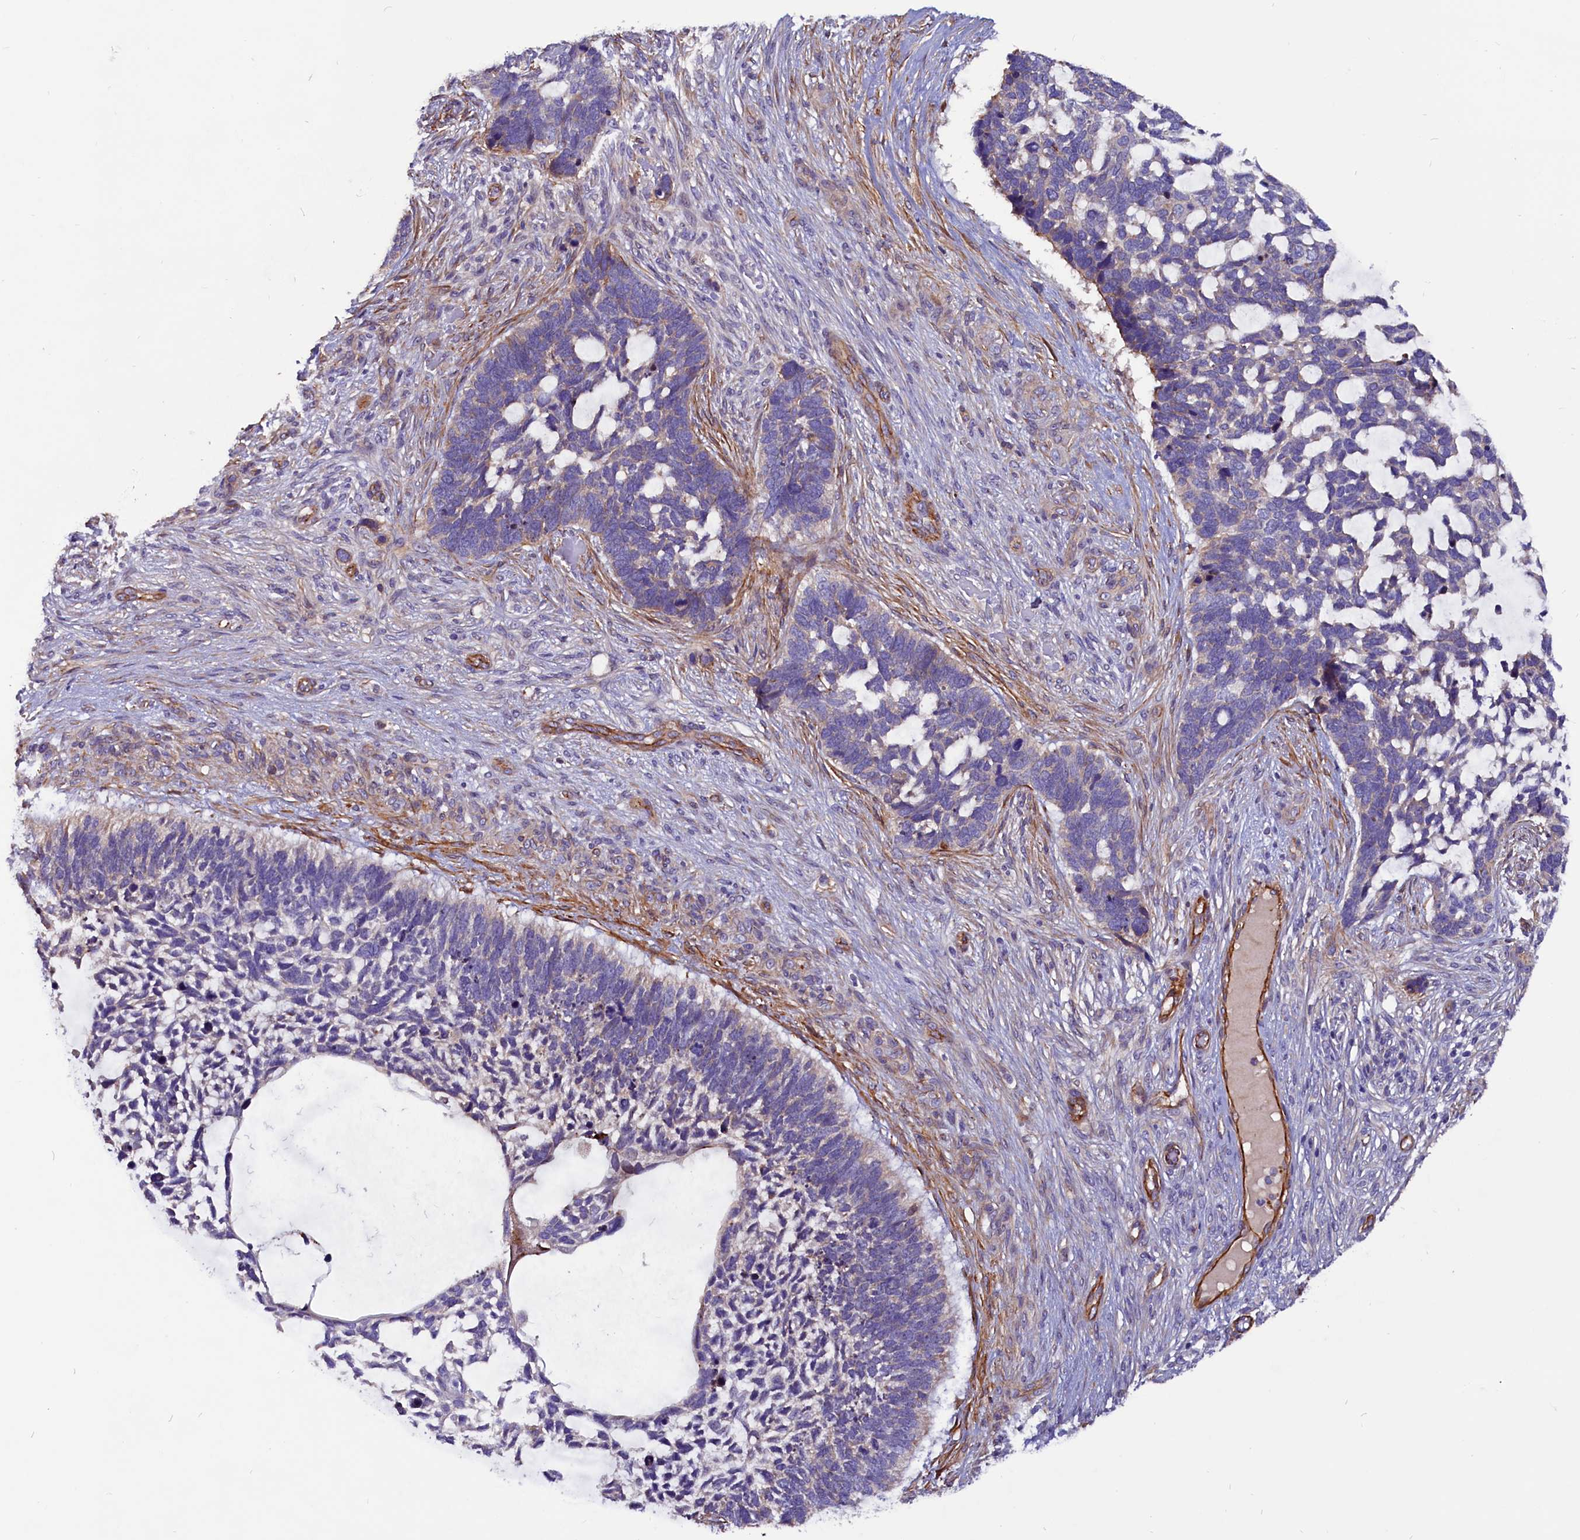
{"staining": {"intensity": "weak", "quantity": "25%-75%", "location": "cytoplasmic/membranous"}, "tissue": "skin cancer", "cell_type": "Tumor cells", "image_type": "cancer", "snomed": [{"axis": "morphology", "description": "Basal cell carcinoma"}, {"axis": "topography", "description": "Skin"}], "caption": "About 25%-75% of tumor cells in human skin cancer exhibit weak cytoplasmic/membranous protein positivity as visualized by brown immunohistochemical staining.", "gene": "ZNF749", "patient": {"sex": "male", "age": 88}}